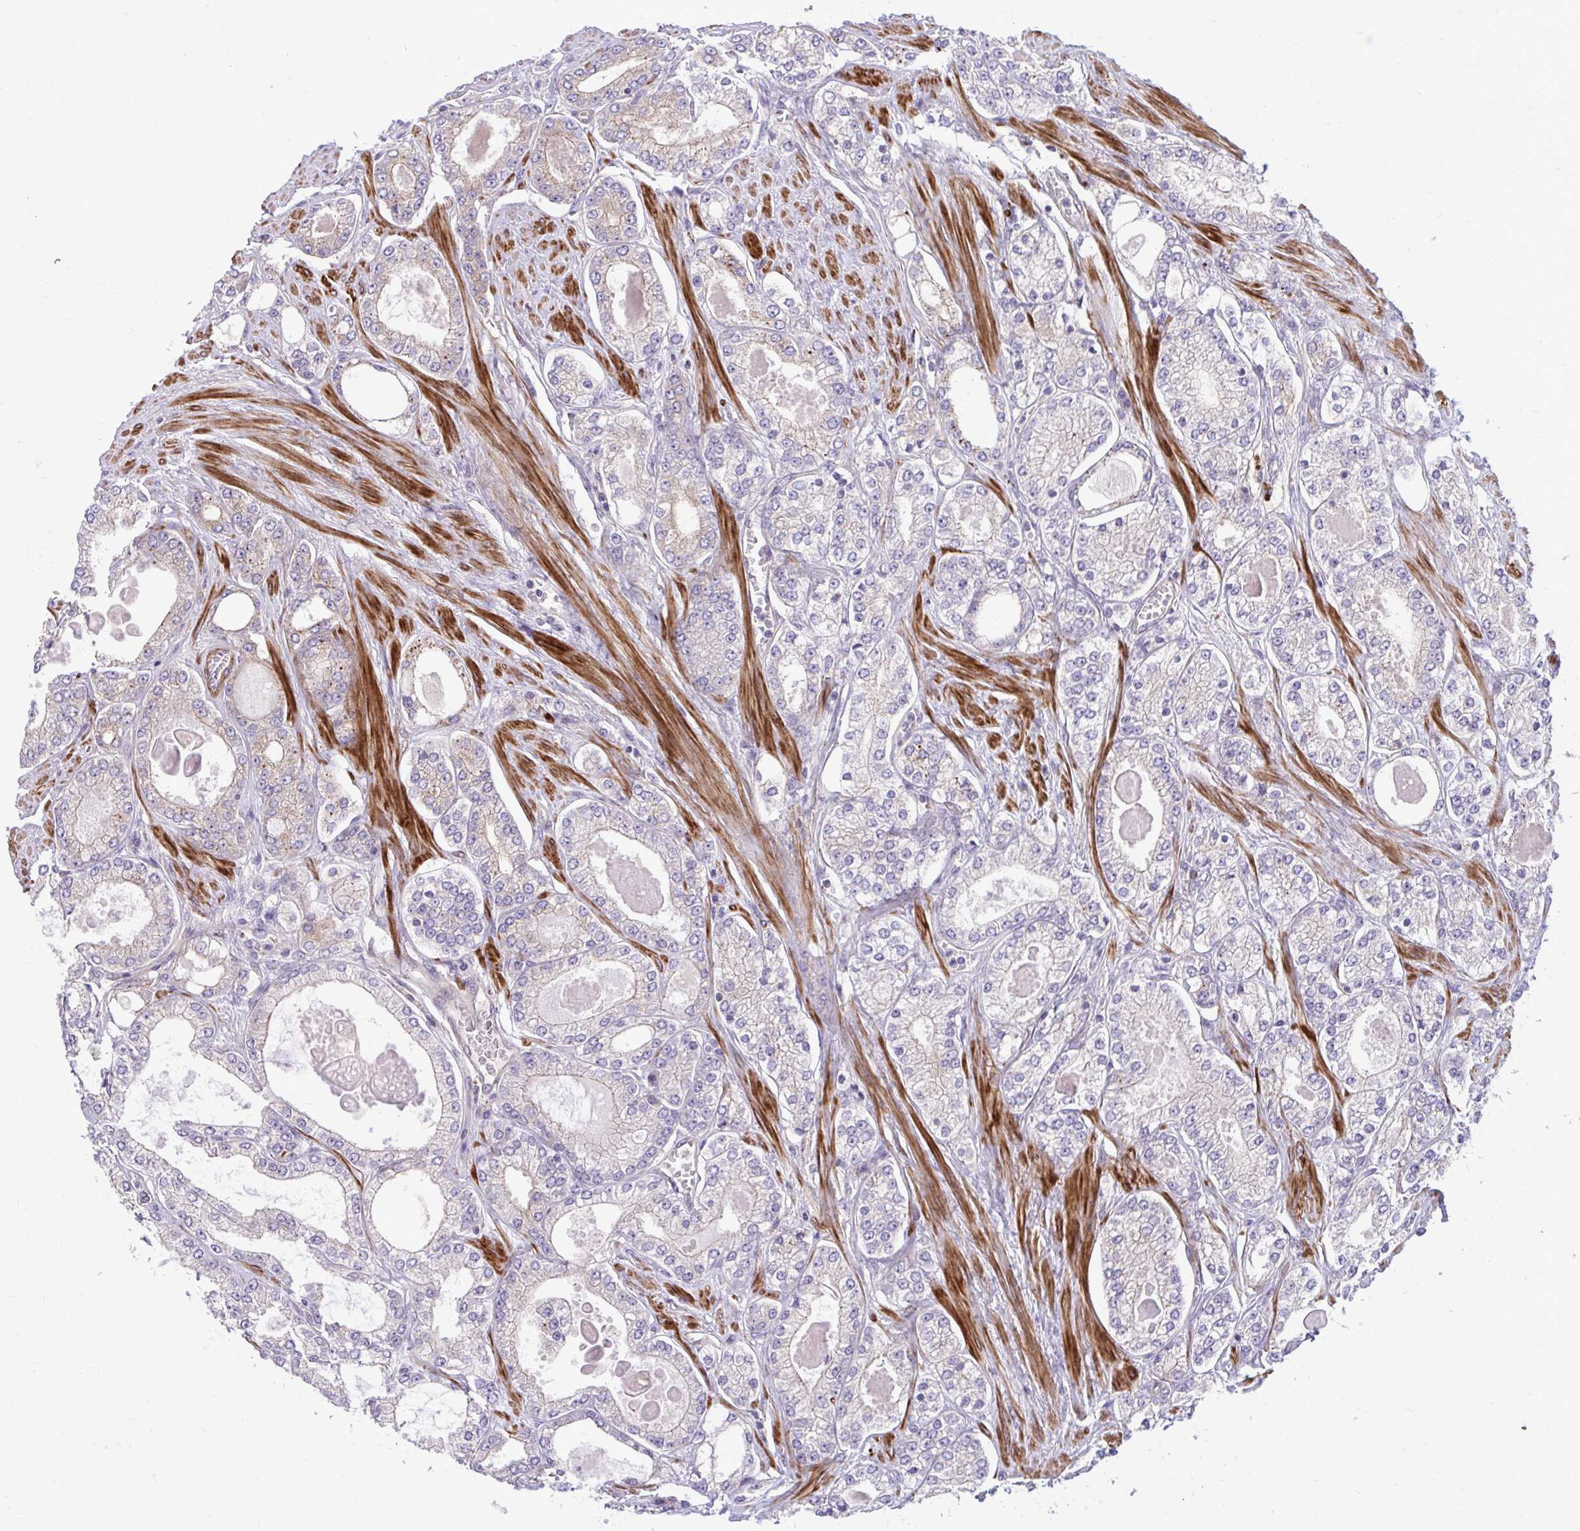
{"staining": {"intensity": "weak", "quantity": "25%-75%", "location": "cytoplasmic/membranous"}, "tissue": "prostate cancer", "cell_type": "Tumor cells", "image_type": "cancer", "snomed": [{"axis": "morphology", "description": "Adenocarcinoma, High grade"}, {"axis": "topography", "description": "Prostate"}], "caption": "Human prostate cancer (high-grade adenocarcinoma) stained with a brown dye displays weak cytoplasmic/membranous positive expression in approximately 25%-75% of tumor cells.", "gene": "FAP", "patient": {"sex": "male", "age": 68}}